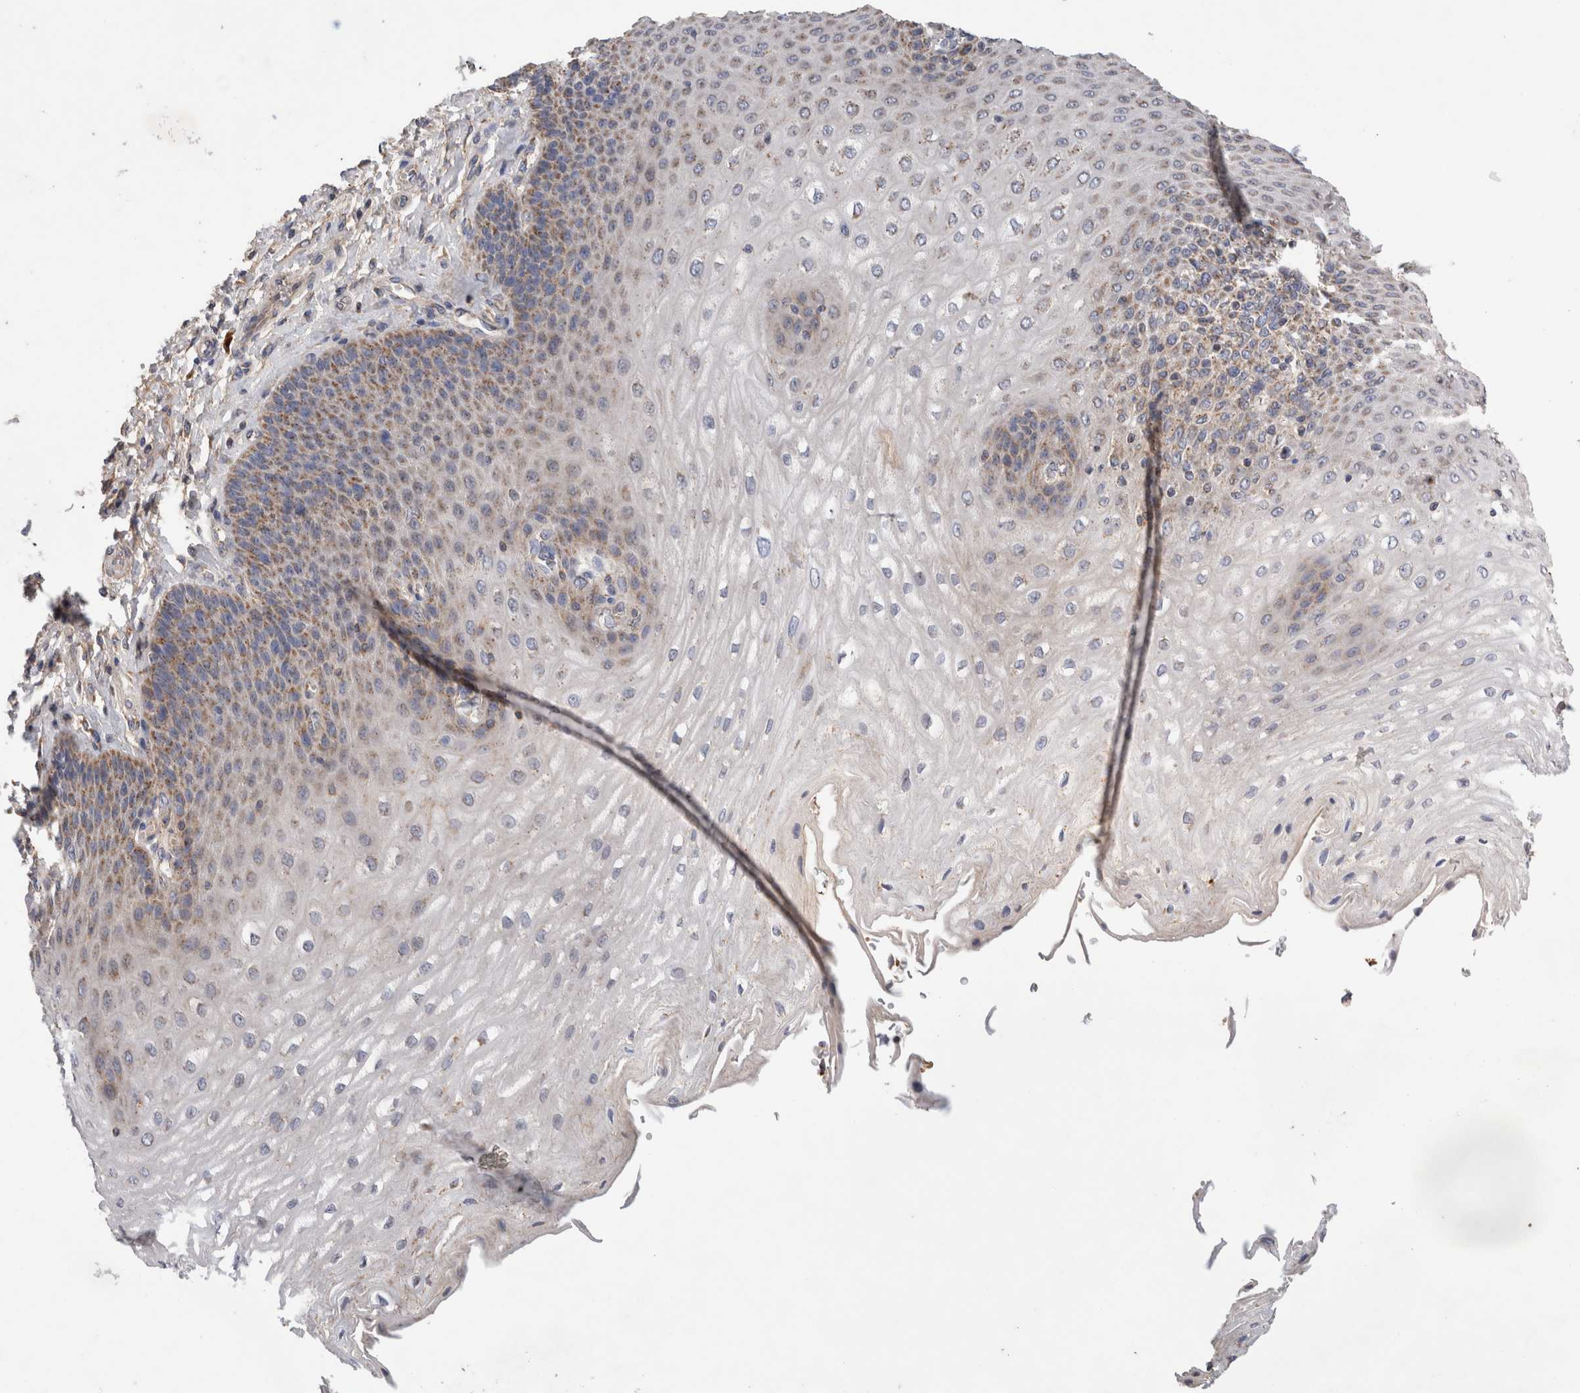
{"staining": {"intensity": "moderate", "quantity": "25%-75%", "location": "cytoplasmic/membranous"}, "tissue": "esophagus", "cell_type": "Squamous epithelial cells", "image_type": "normal", "snomed": [{"axis": "morphology", "description": "Normal tissue, NOS"}, {"axis": "topography", "description": "Esophagus"}], "caption": "There is medium levels of moderate cytoplasmic/membranous expression in squamous epithelial cells of benign esophagus, as demonstrated by immunohistochemical staining (brown color).", "gene": "IARS2", "patient": {"sex": "male", "age": 54}}